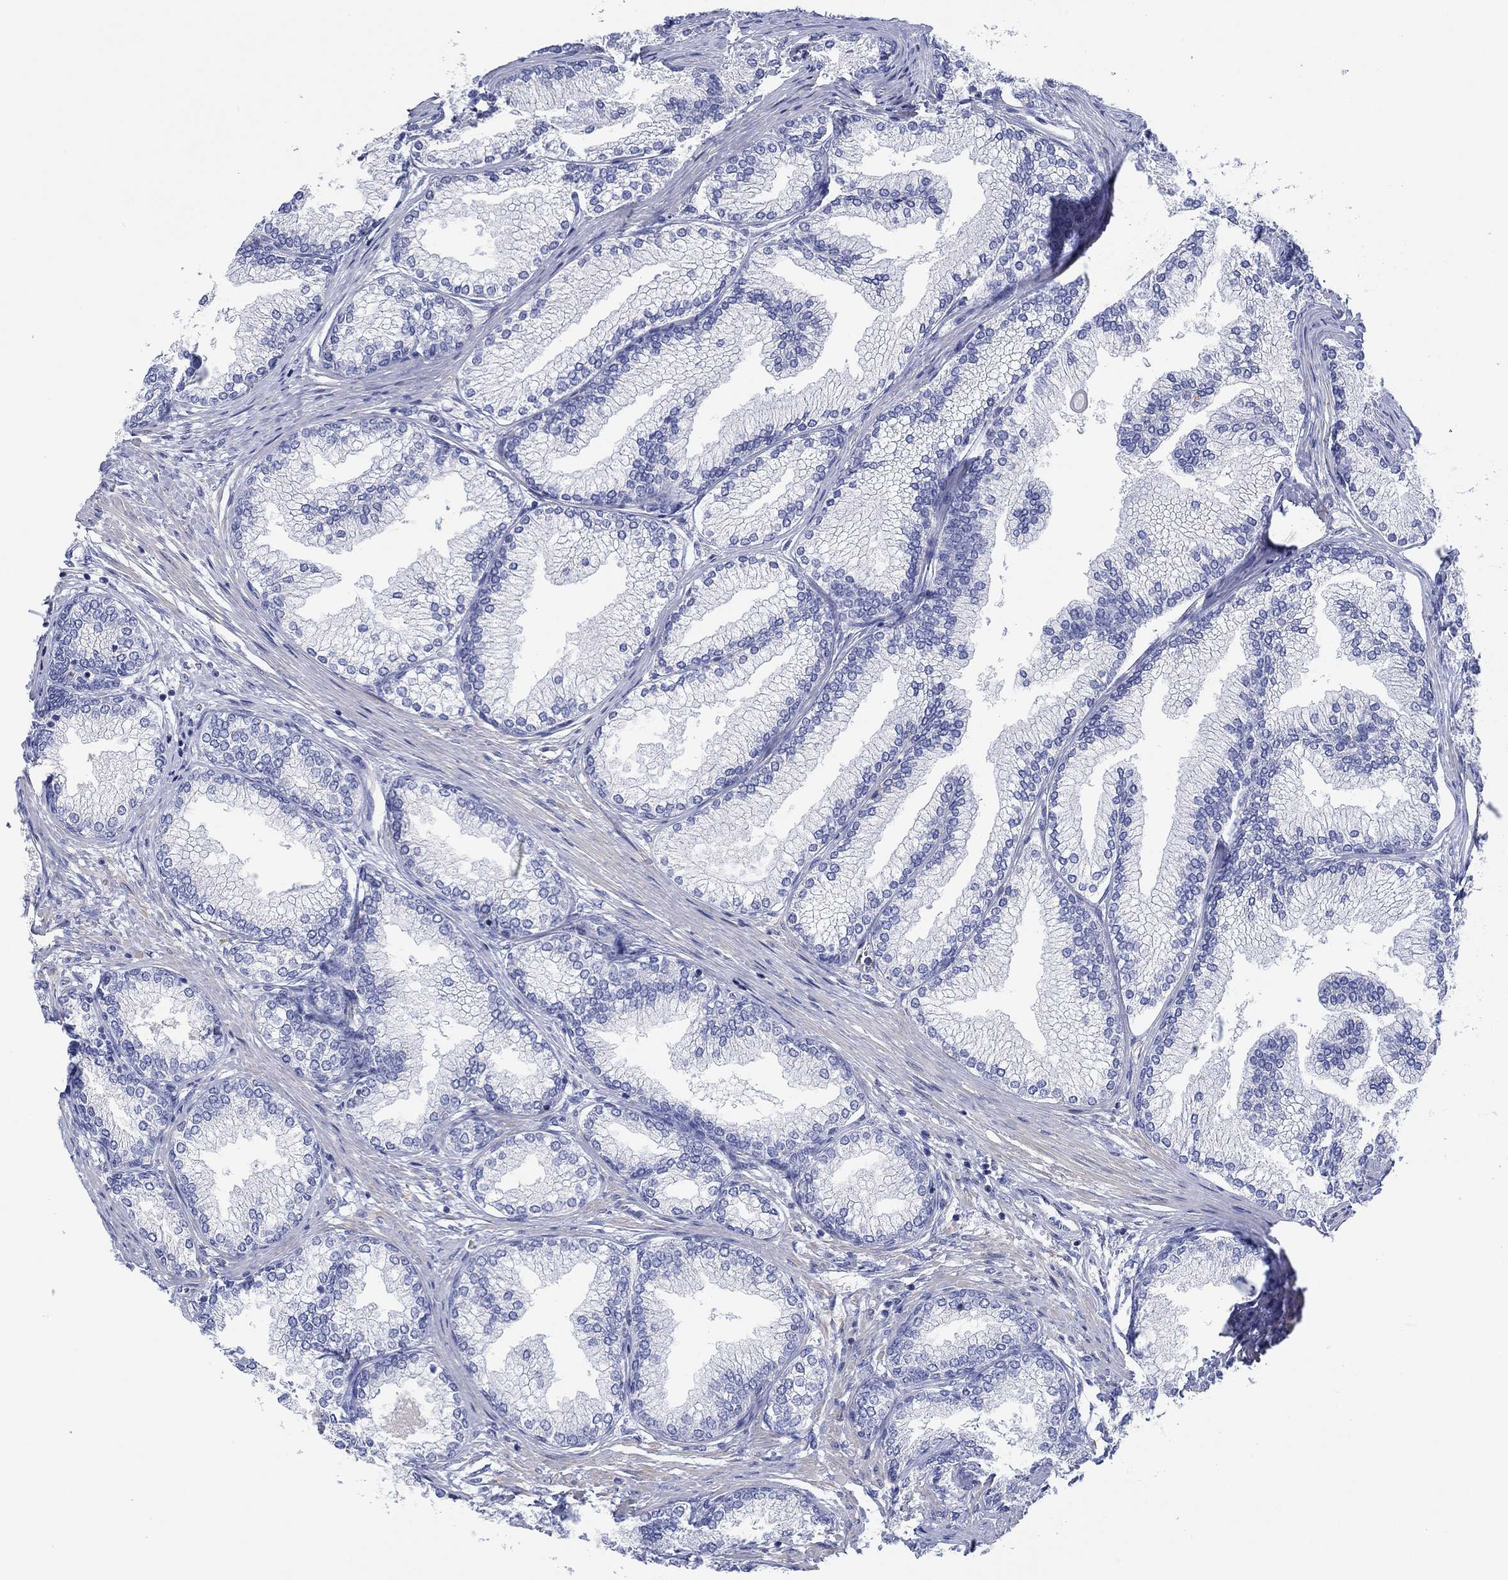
{"staining": {"intensity": "negative", "quantity": "none", "location": "none"}, "tissue": "prostate", "cell_type": "Glandular cells", "image_type": "normal", "snomed": [{"axis": "morphology", "description": "Normal tissue, NOS"}, {"axis": "topography", "description": "Prostate"}], "caption": "Immunohistochemical staining of normal prostate displays no significant staining in glandular cells.", "gene": "PPIL6", "patient": {"sex": "male", "age": 72}}